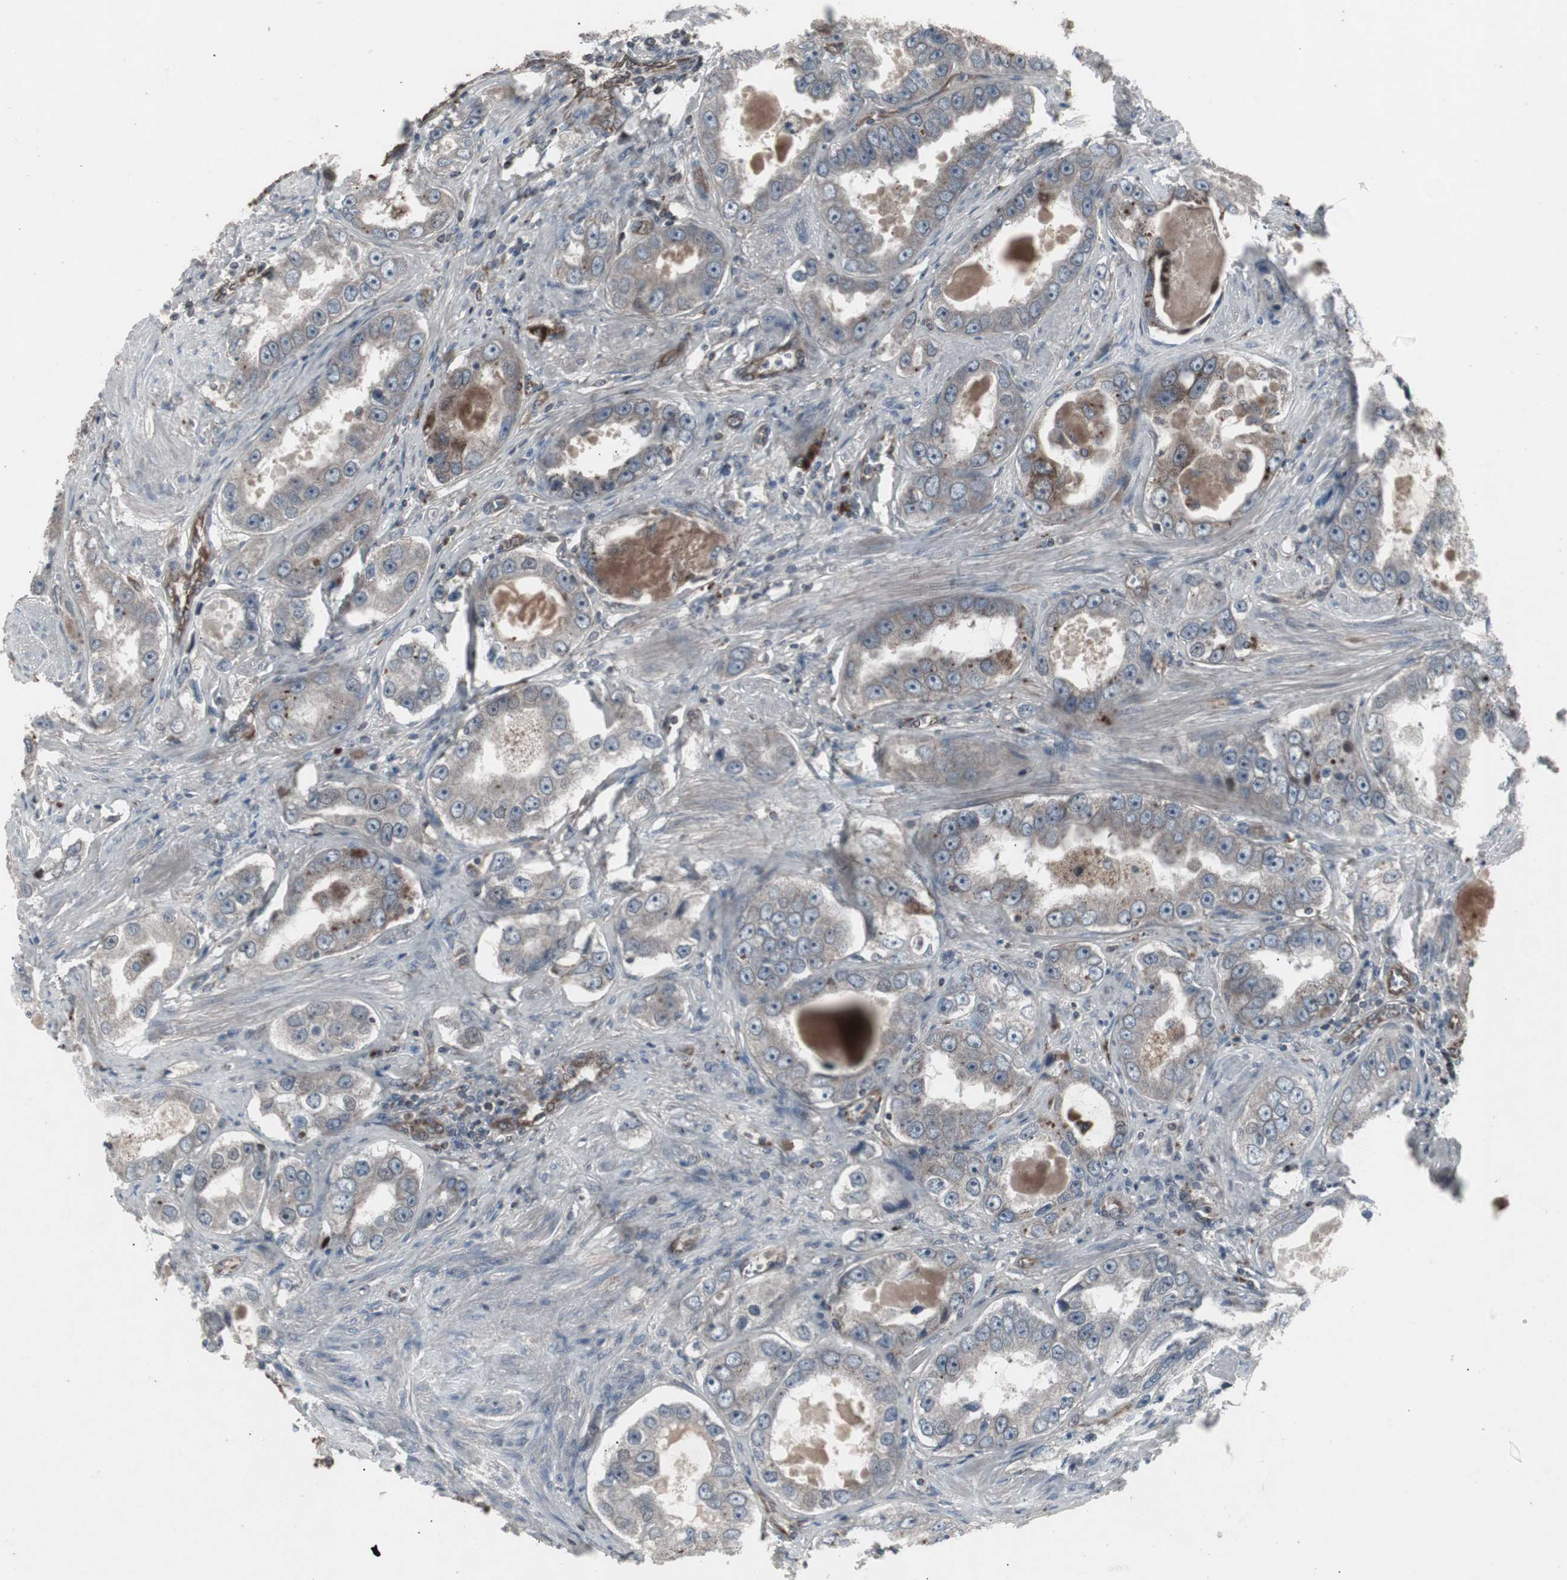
{"staining": {"intensity": "weak", "quantity": "<25%", "location": "cytoplasmic/membranous"}, "tissue": "prostate cancer", "cell_type": "Tumor cells", "image_type": "cancer", "snomed": [{"axis": "morphology", "description": "Adenocarcinoma, High grade"}, {"axis": "topography", "description": "Prostate"}], "caption": "A high-resolution photomicrograph shows IHC staining of high-grade adenocarcinoma (prostate), which reveals no significant positivity in tumor cells. Brightfield microscopy of immunohistochemistry stained with DAB (3,3'-diaminobenzidine) (brown) and hematoxylin (blue), captured at high magnification.", "gene": "SSTR2", "patient": {"sex": "male", "age": 63}}